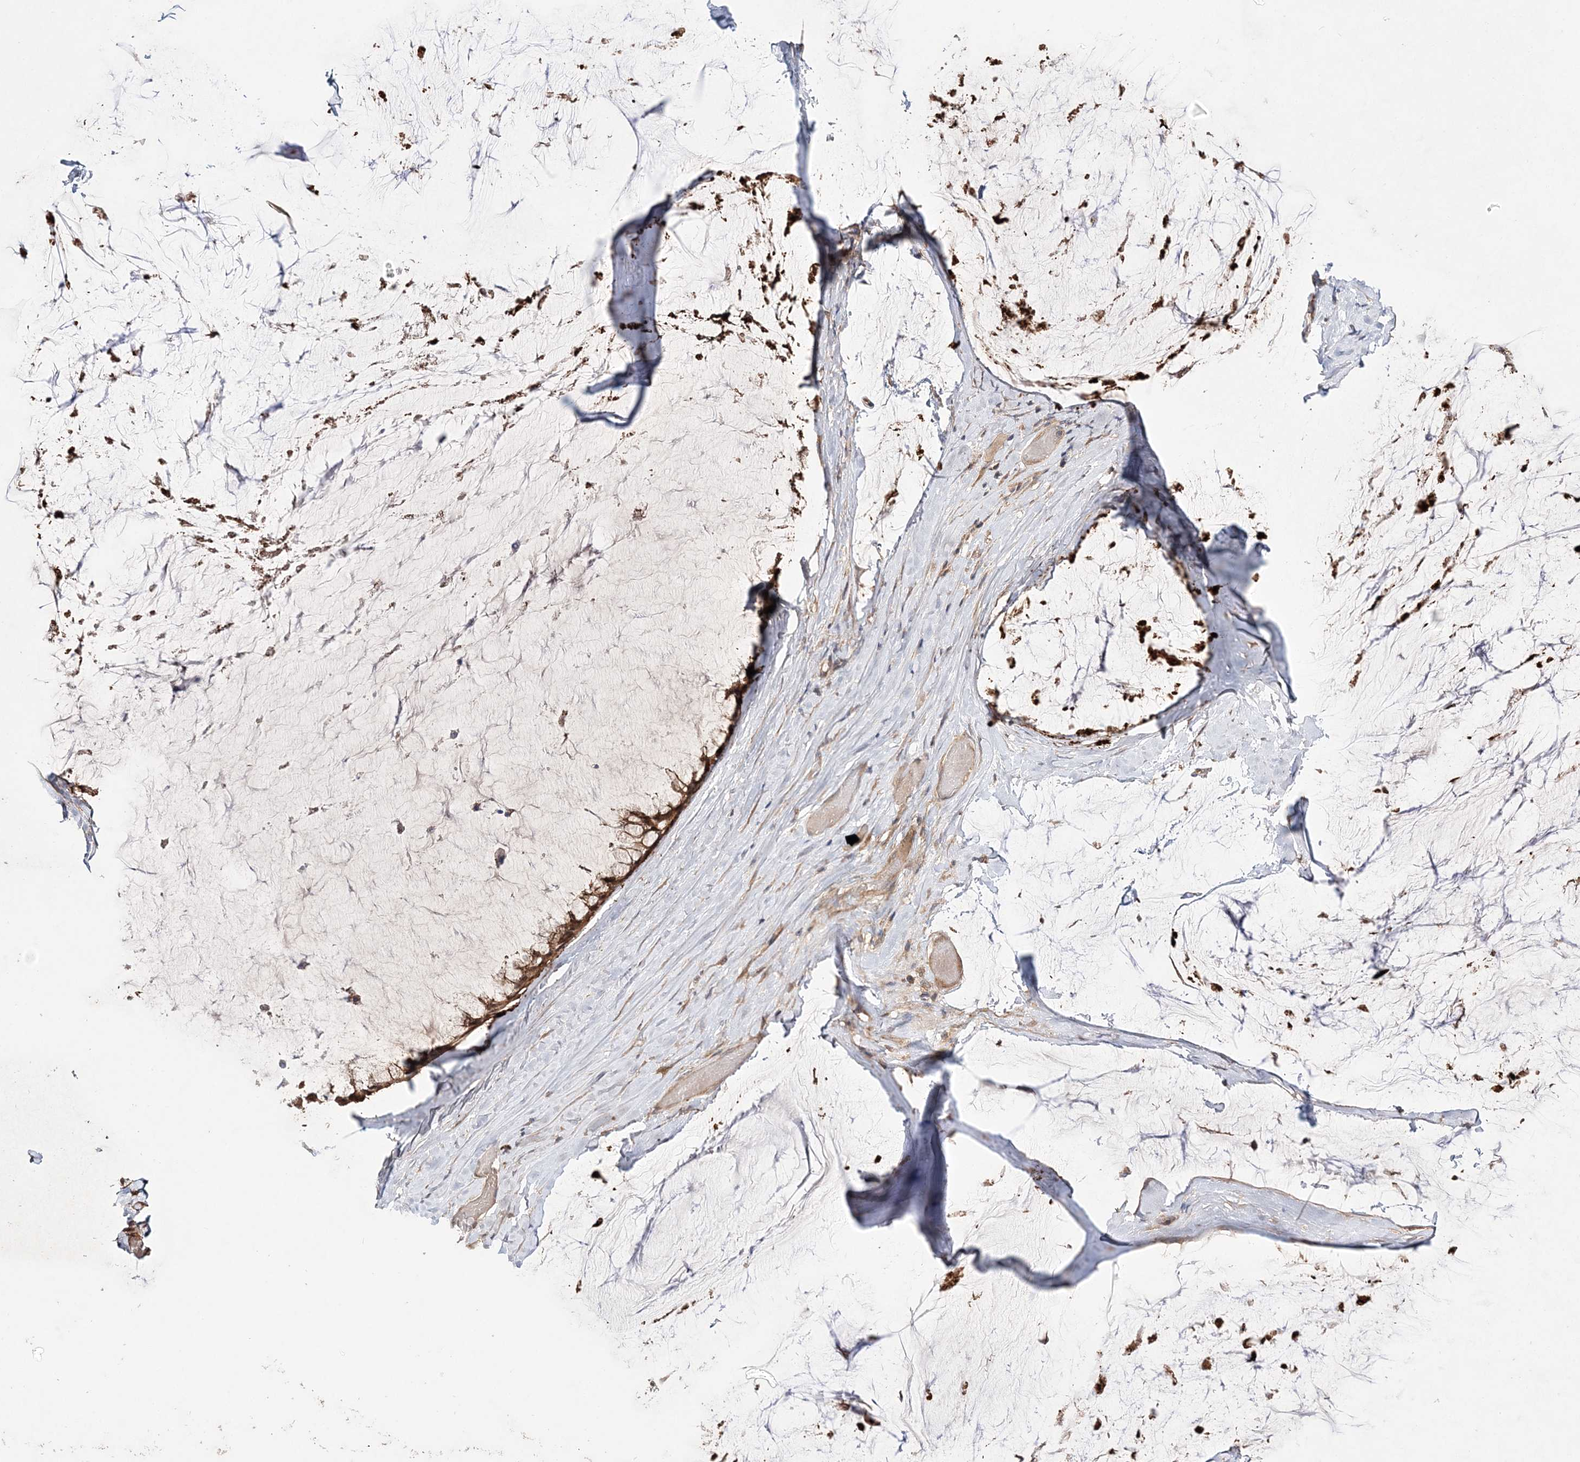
{"staining": {"intensity": "moderate", "quantity": ">75%", "location": "cytoplasmic/membranous"}, "tissue": "ovarian cancer", "cell_type": "Tumor cells", "image_type": "cancer", "snomed": [{"axis": "morphology", "description": "Cystadenocarcinoma, mucinous, NOS"}, {"axis": "topography", "description": "Ovary"}], "caption": "A histopathology image showing moderate cytoplasmic/membranous expression in about >75% of tumor cells in ovarian mucinous cystadenocarcinoma, as visualized by brown immunohistochemical staining.", "gene": "TMEM9B", "patient": {"sex": "female", "age": 39}}